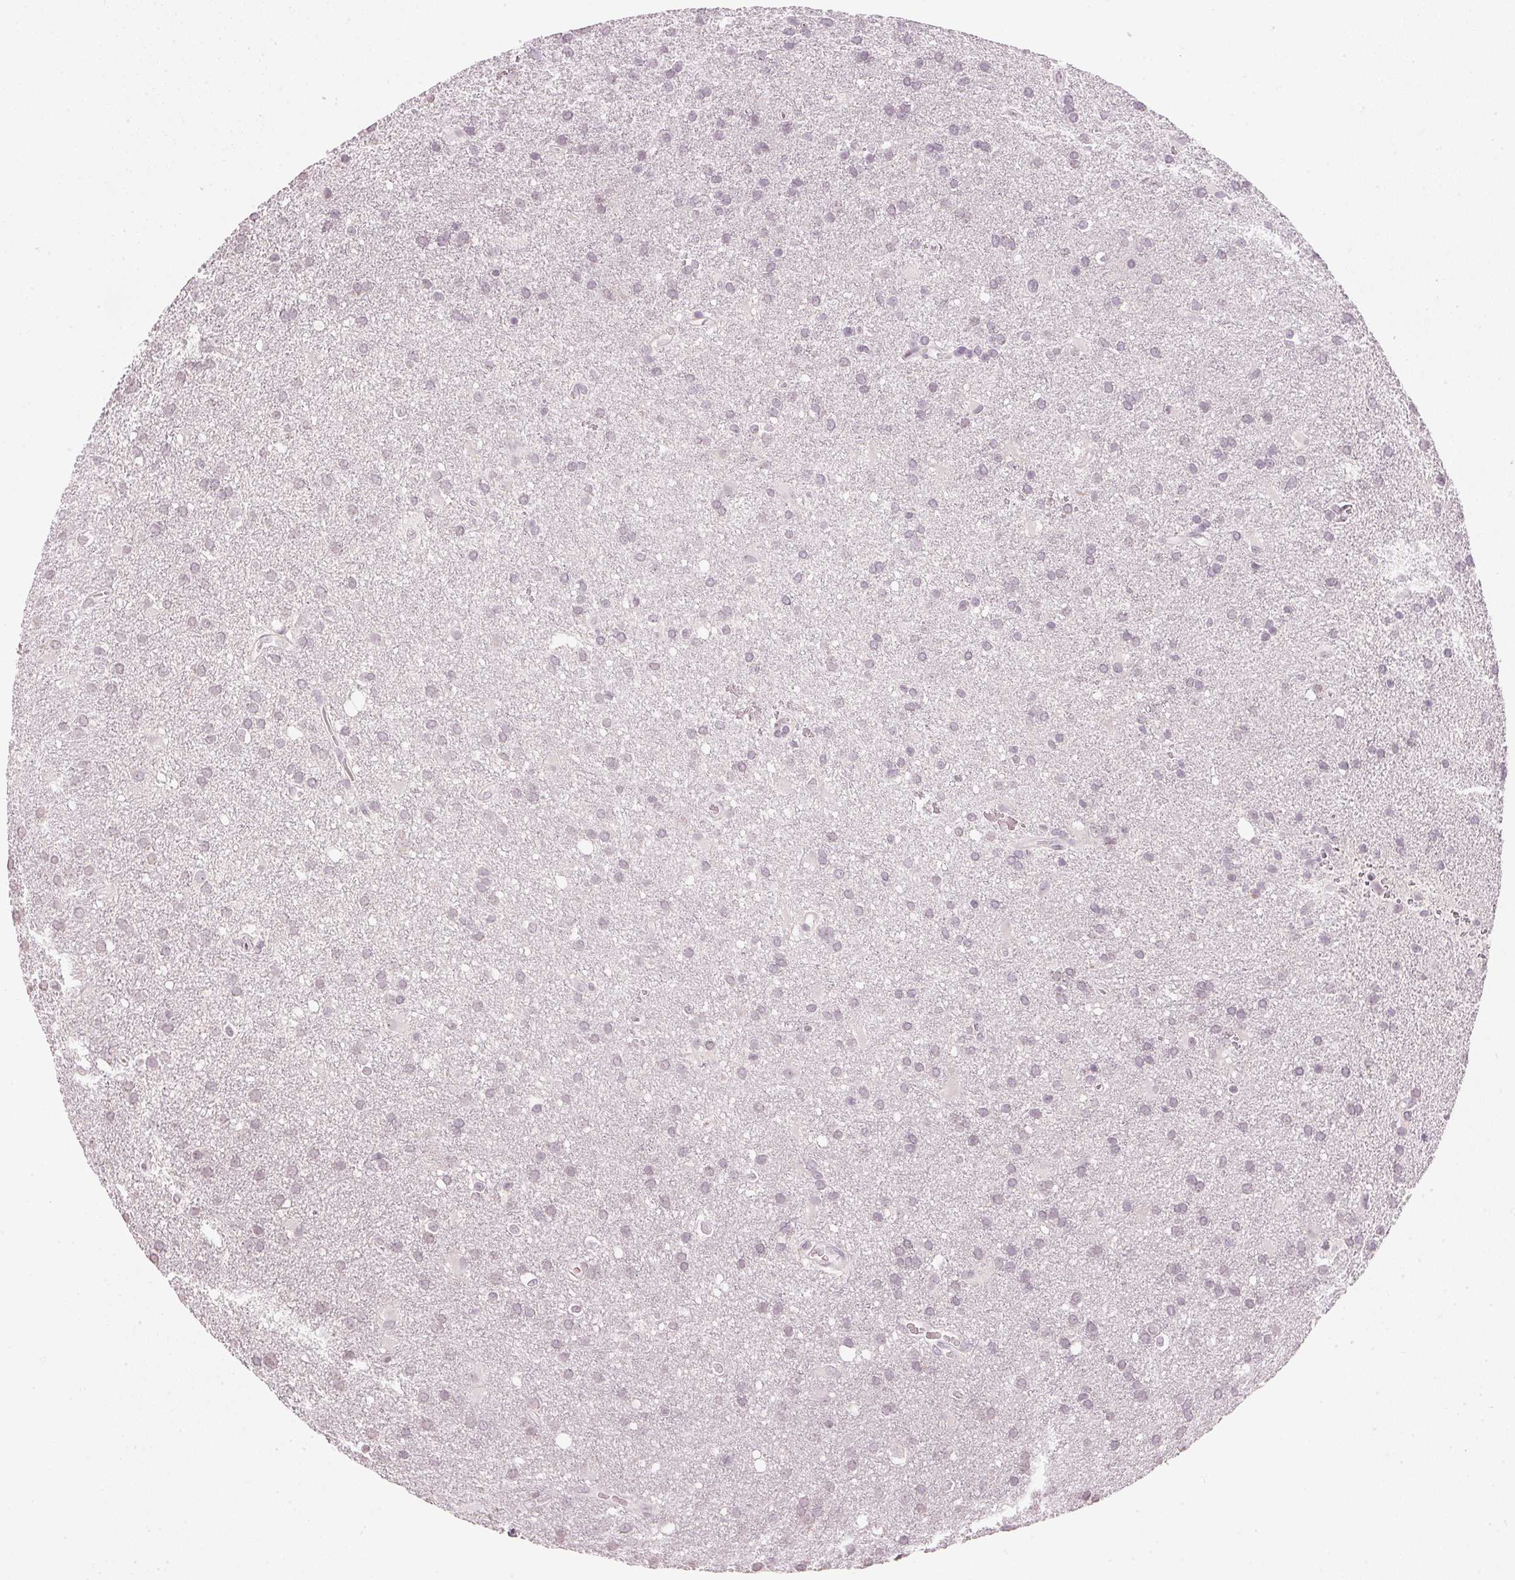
{"staining": {"intensity": "negative", "quantity": "none", "location": "none"}, "tissue": "glioma", "cell_type": "Tumor cells", "image_type": "cancer", "snomed": [{"axis": "morphology", "description": "Glioma, malignant, Low grade"}, {"axis": "topography", "description": "Brain"}], "caption": "High magnification brightfield microscopy of glioma stained with DAB (brown) and counterstained with hematoxylin (blue): tumor cells show no significant positivity. (DAB (3,3'-diaminobenzidine) immunohistochemistry (IHC) visualized using brightfield microscopy, high magnification).", "gene": "SFRP4", "patient": {"sex": "male", "age": 66}}